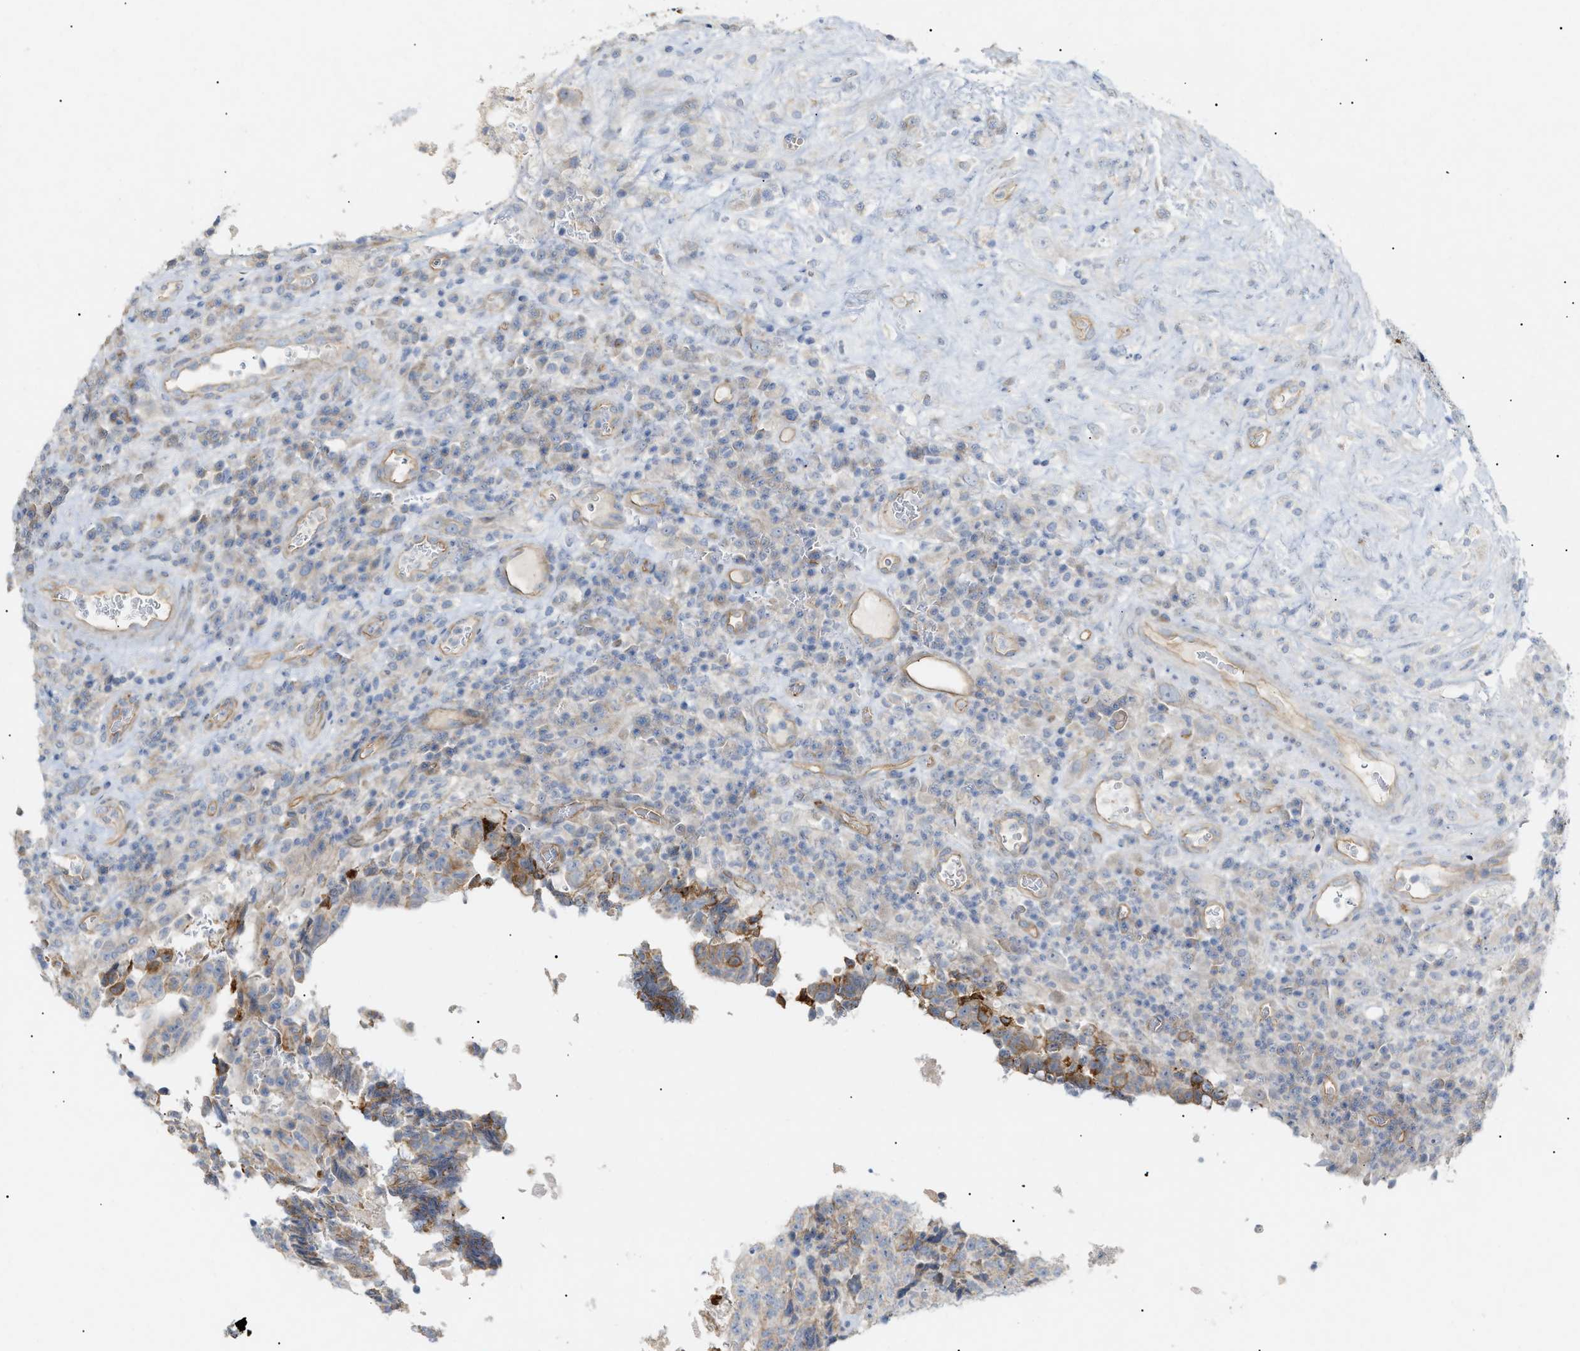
{"staining": {"intensity": "negative", "quantity": "none", "location": "none"}, "tissue": "testis cancer", "cell_type": "Tumor cells", "image_type": "cancer", "snomed": [{"axis": "morphology", "description": "Necrosis, NOS"}, {"axis": "morphology", "description": "Carcinoma, Embryonal, NOS"}, {"axis": "topography", "description": "Testis"}], "caption": "This is a image of immunohistochemistry (IHC) staining of embryonal carcinoma (testis), which shows no positivity in tumor cells.", "gene": "ZFHX2", "patient": {"sex": "male", "age": 19}}